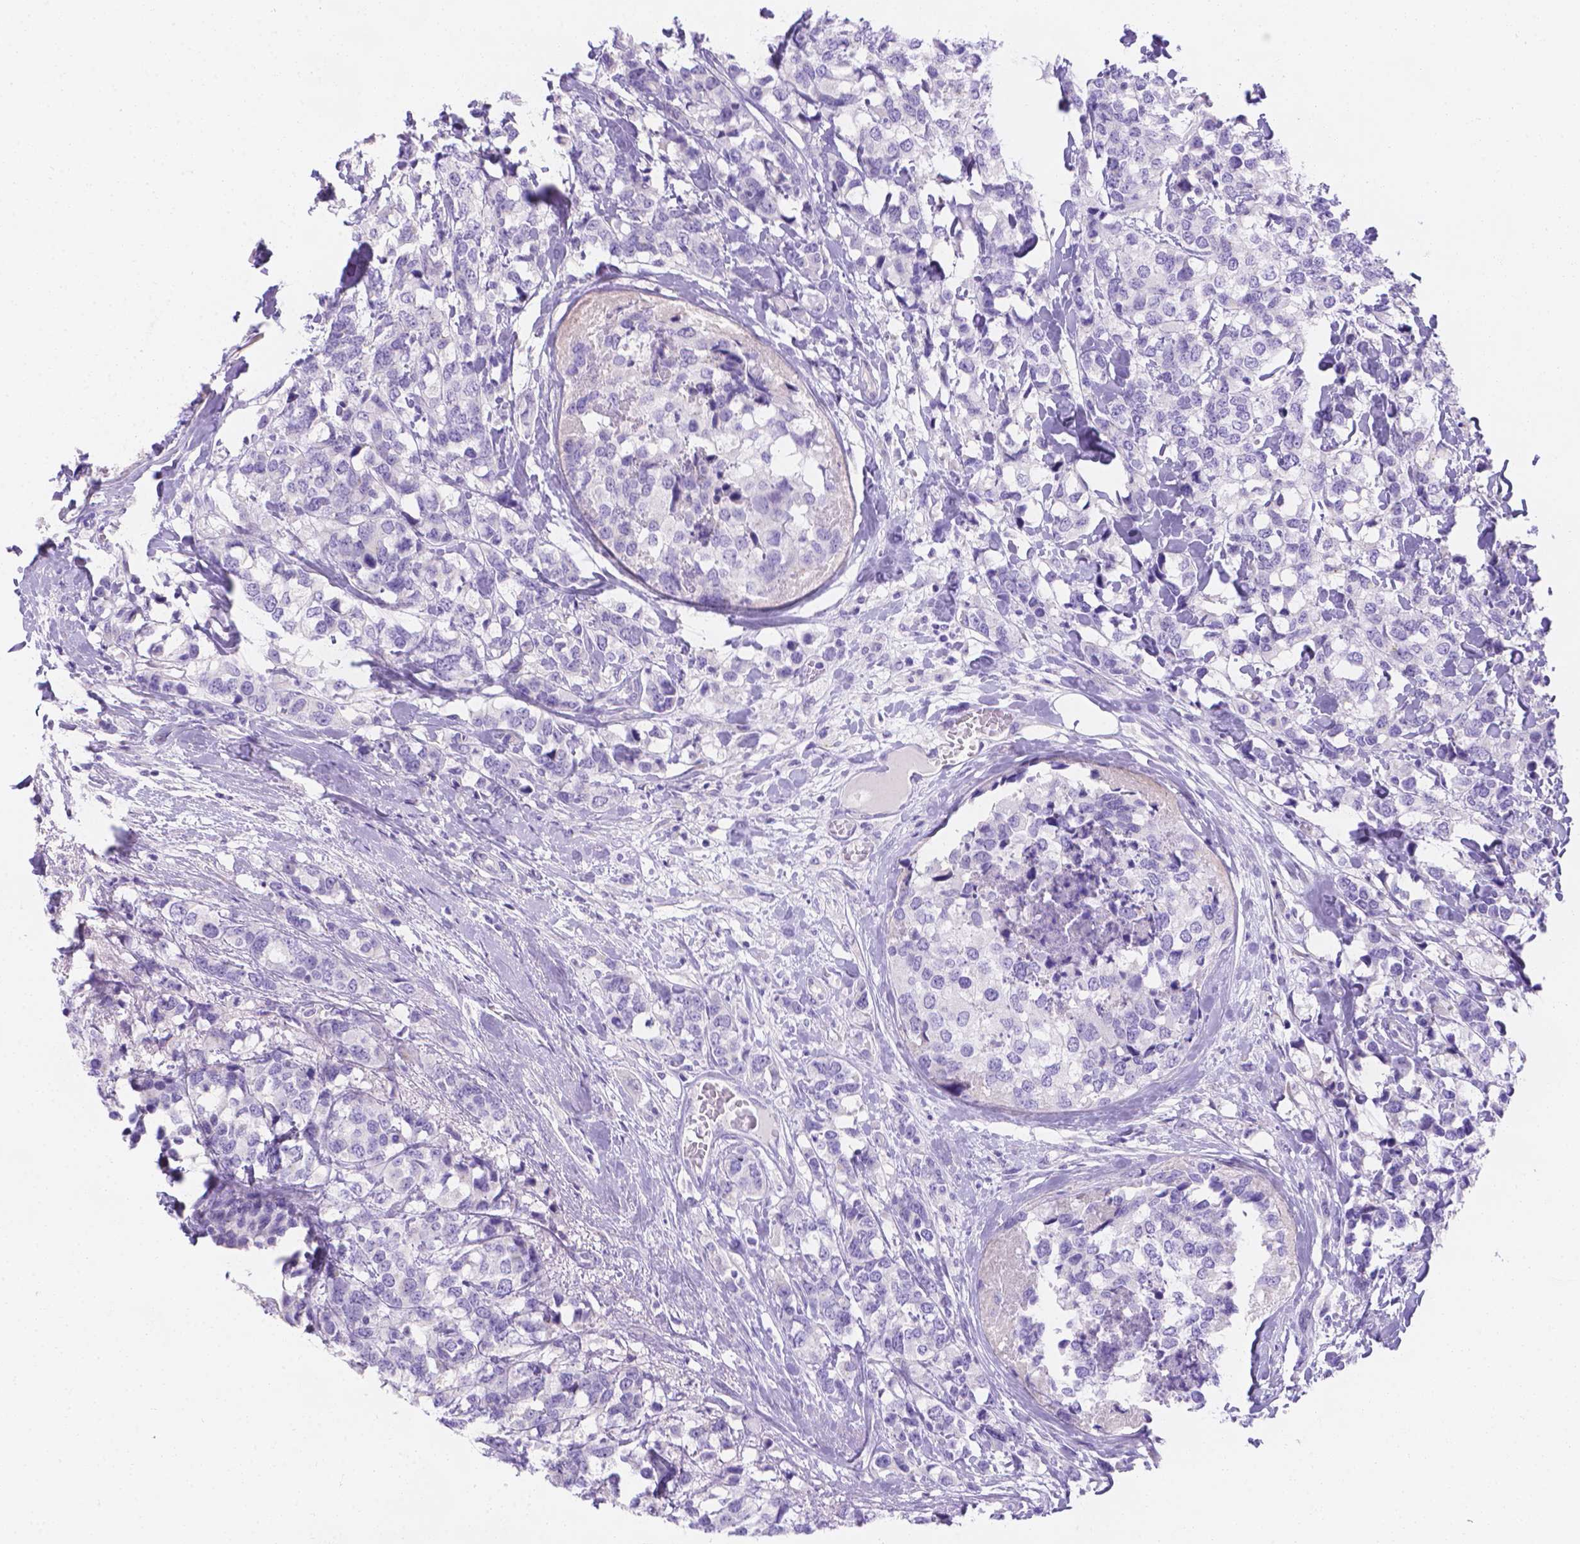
{"staining": {"intensity": "negative", "quantity": "none", "location": "none"}, "tissue": "breast cancer", "cell_type": "Tumor cells", "image_type": "cancer", "snomed": [{"axis": "morphology", "description": "Lobular carcinoma"}, {"axis": "topography", "description": "Breast"}], "caption": "There is no significant positivity in tumor cells of breast cancer (lobular carcinoma).", "gene": "MLN", "patient": {"sex": "female", "age": 59}}